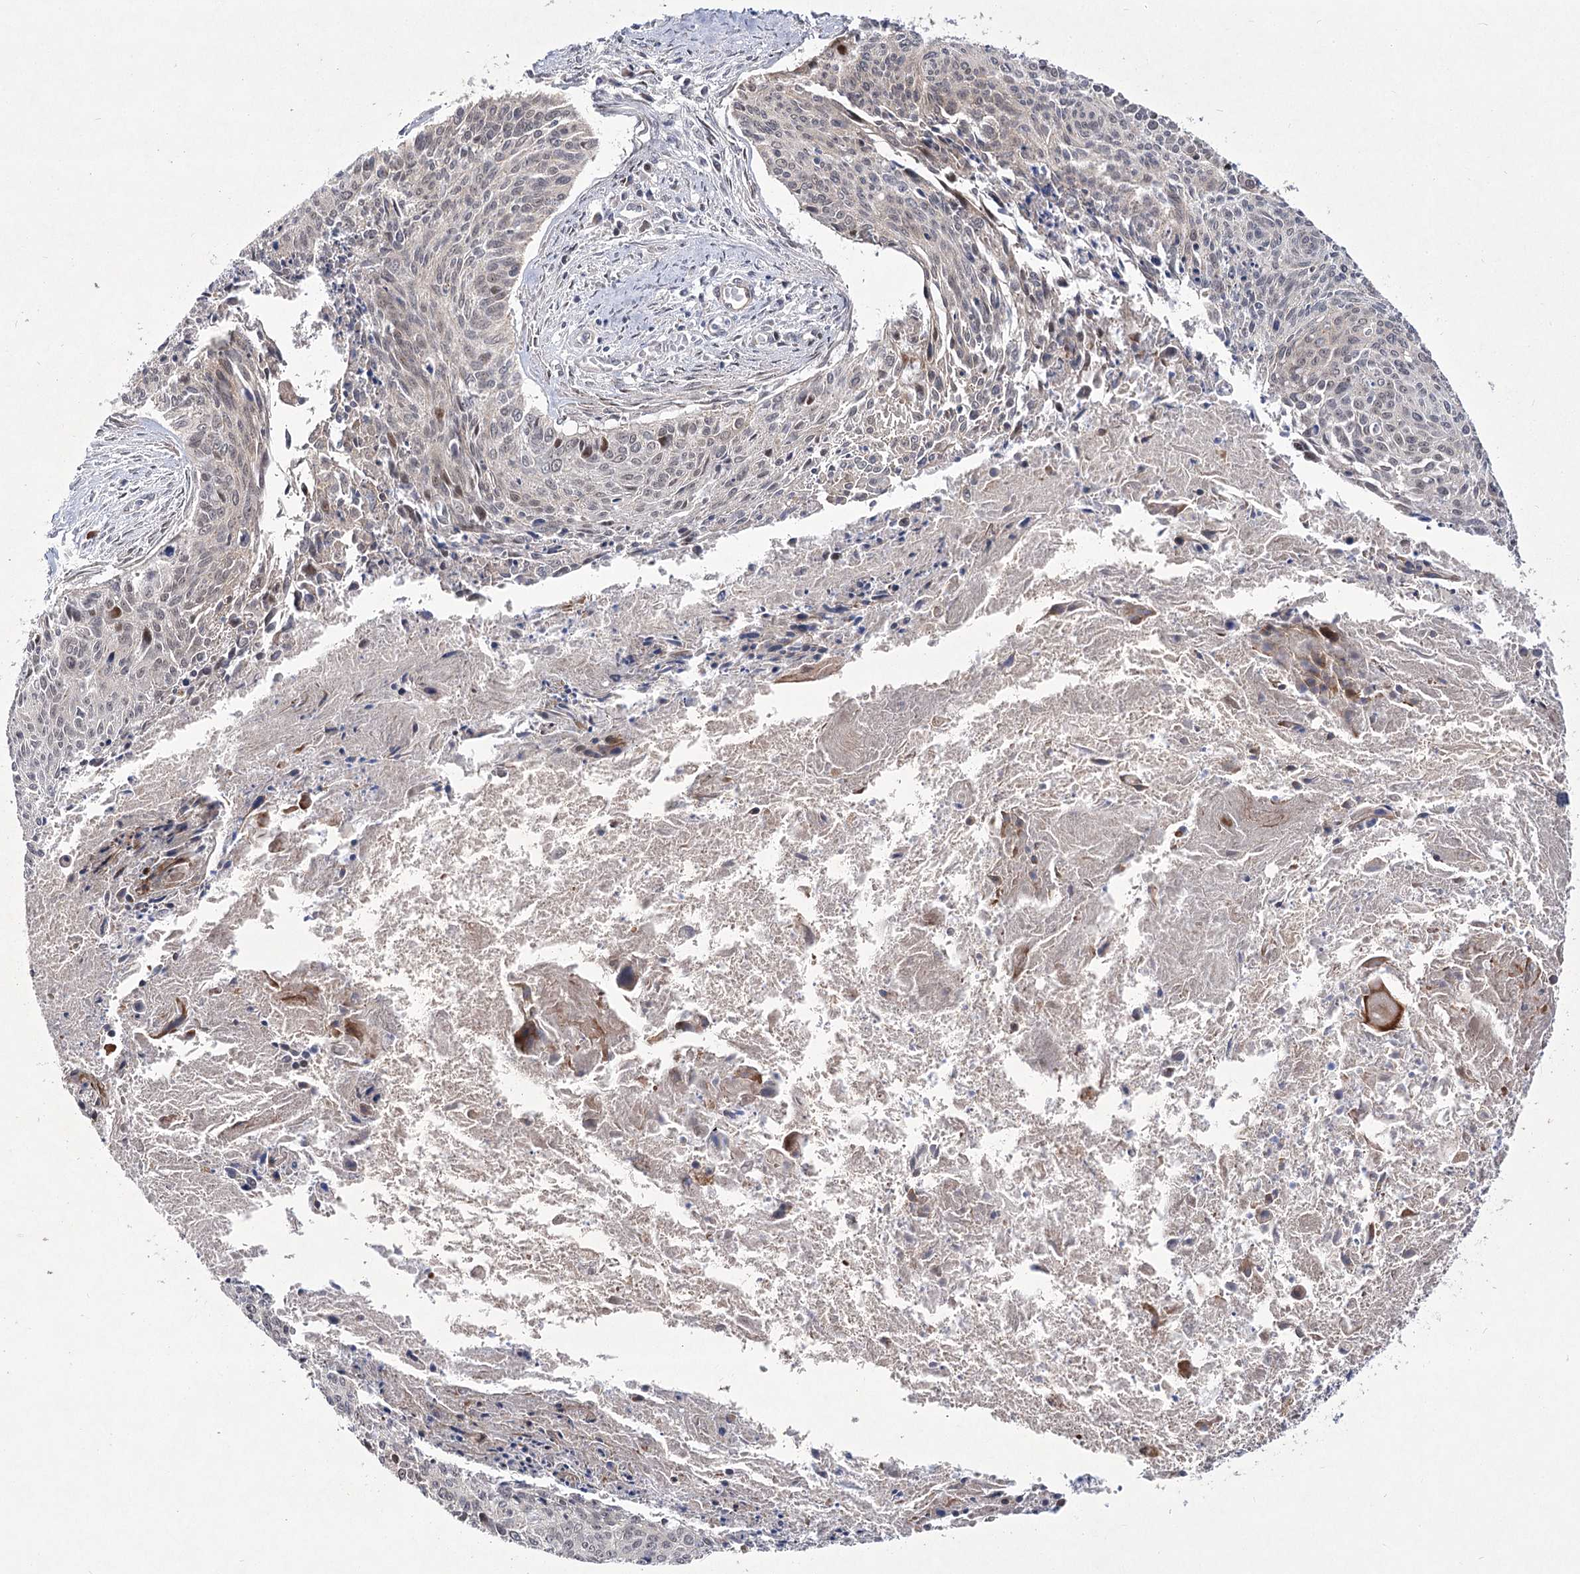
{"staining": {"intensity": "moderate", "quantity": "<25%", "location": "nuclear"}, "tissue": "cervical cancer", "cell_type": "Tumor cells", "image_type": "cancer", "snomed": [{"axis": "morphology", "description": "Squamous cell carcinoma, NOS"}, {"axis": "topography", "description": "Cervix"}], "caption": "Immunohistochemistry (IHC) histopathology image of human cervical cancer (squamous cell carcinoma) stained for a protein (brown), which exhibits low levels of moderate nuclear expression in approximately <25% of tumor cells.", "gene": "ARHGAP32", "patient": {"sex": "female", "age": 55}}